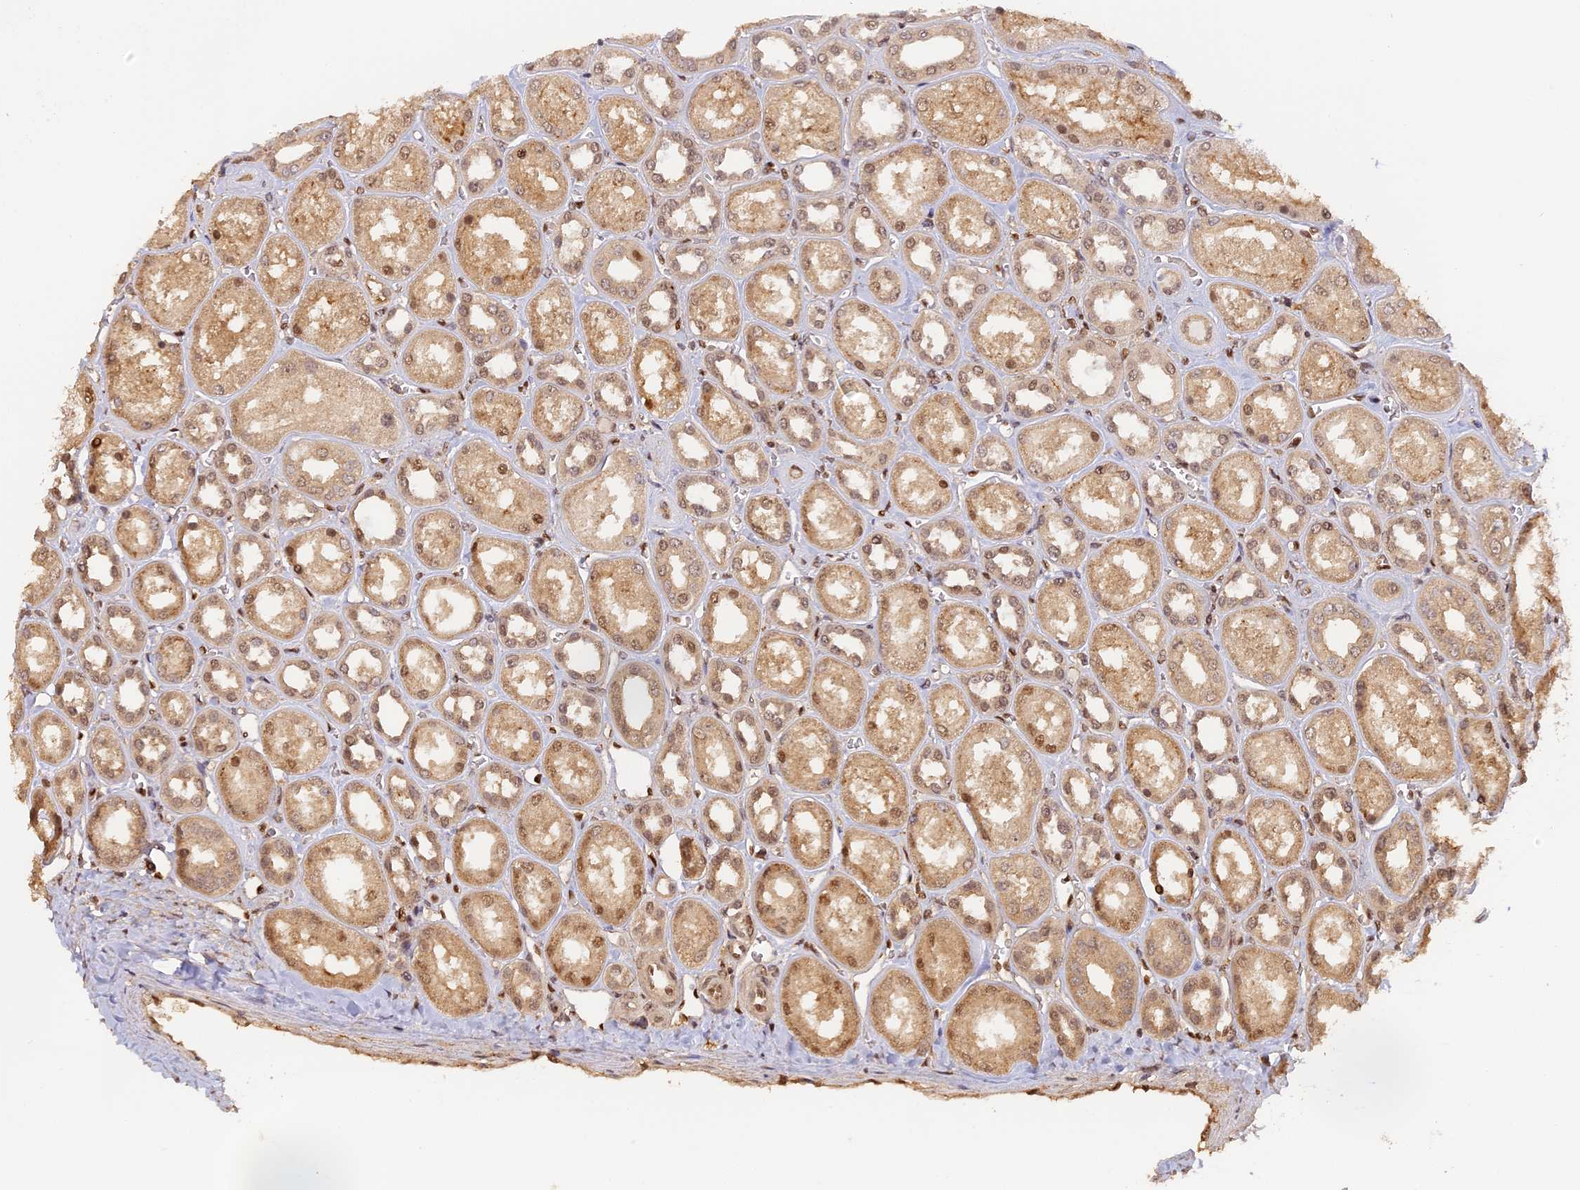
{"staining": {"intensity": "moderate", "quantity": "25%-75%", "location": "nuclear"}, "tissue": "kidney", "cell_type": "Cells in glomeruli", "image_type": "normal", "snomed": [{"axis": "morphology", "description": "Normal tissue, NOS"}, {"axis": "morphology", "description": "Adenocarcinoma, NOS"}, {"axis": "topography", "description": "Kidney"}], "caption": "Immunohistochemistry (DAB (3,3'-diaminobenzidine)) staining of normal human kidney exhibits moderate nuclear protein positivity in about 25%-75% of cells in glomeruli. (DAB IHC with brightfield microscopy, high magnification).", "gene": "MYBL2", "patient": {"sex": "female", "age": 68}}